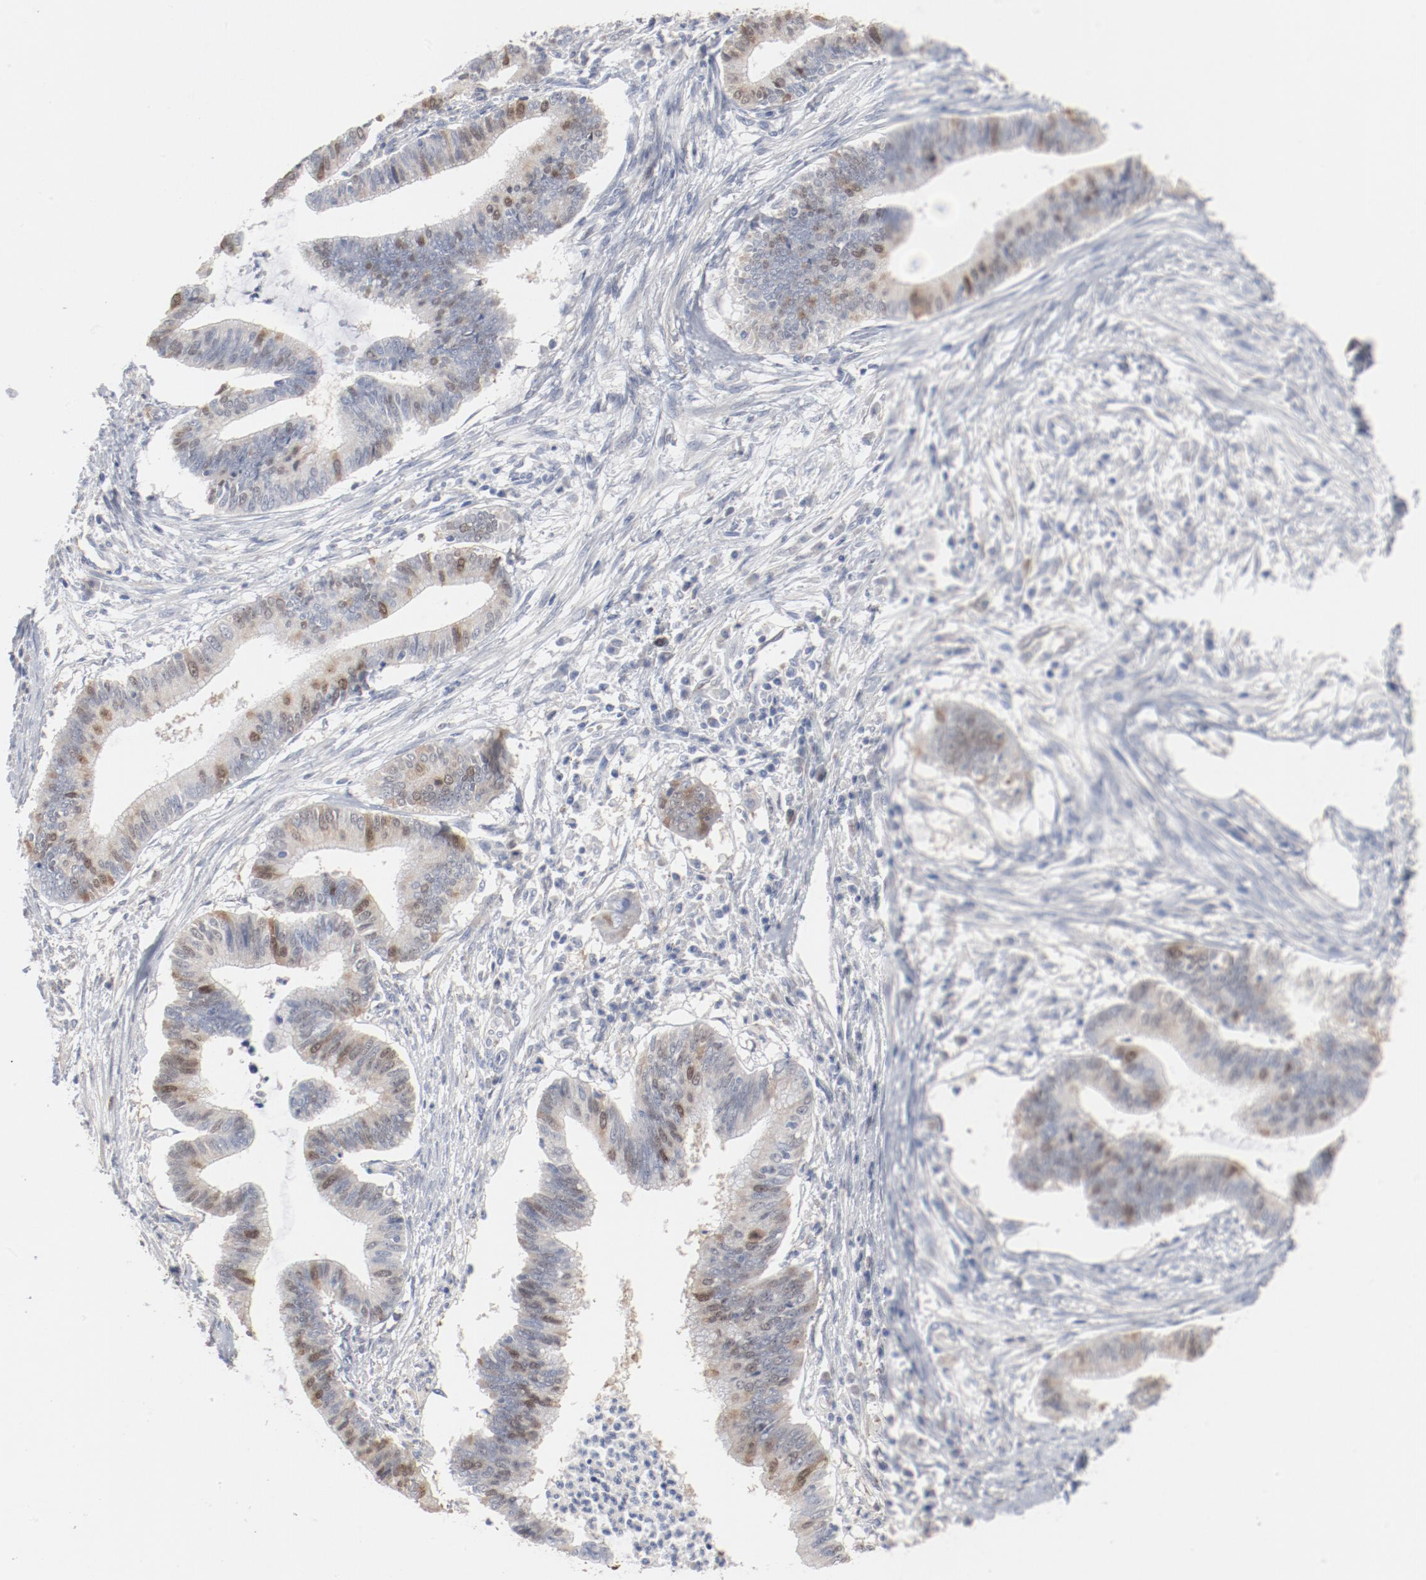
{"staining": {"intensity": "moderate", "quantity": "25%-75%", "location": "cytoplasmic/membranous,nuclear"}, "tissue": "cervical cancer", "cell_type": "Tumor cells", "image_type": "cancer", "snomed": [{"axis": "morphology", "description": "Adenocarcinoma, NOS"}, {"axis": "topography", "description": "Cervix"}], "caption": "Adenocarcinoma (cervical) tissue shows moderate cytoplasmic/membranous and nuclear expression in about 25%-75% of tumor cells The protein of interest is stained brown, and the nuclei are stained in blue (DAB IHC with brightfield microscopy, high magnification).", "gene": "CDK1", "patient": {"sex": "female", "age": 36}}